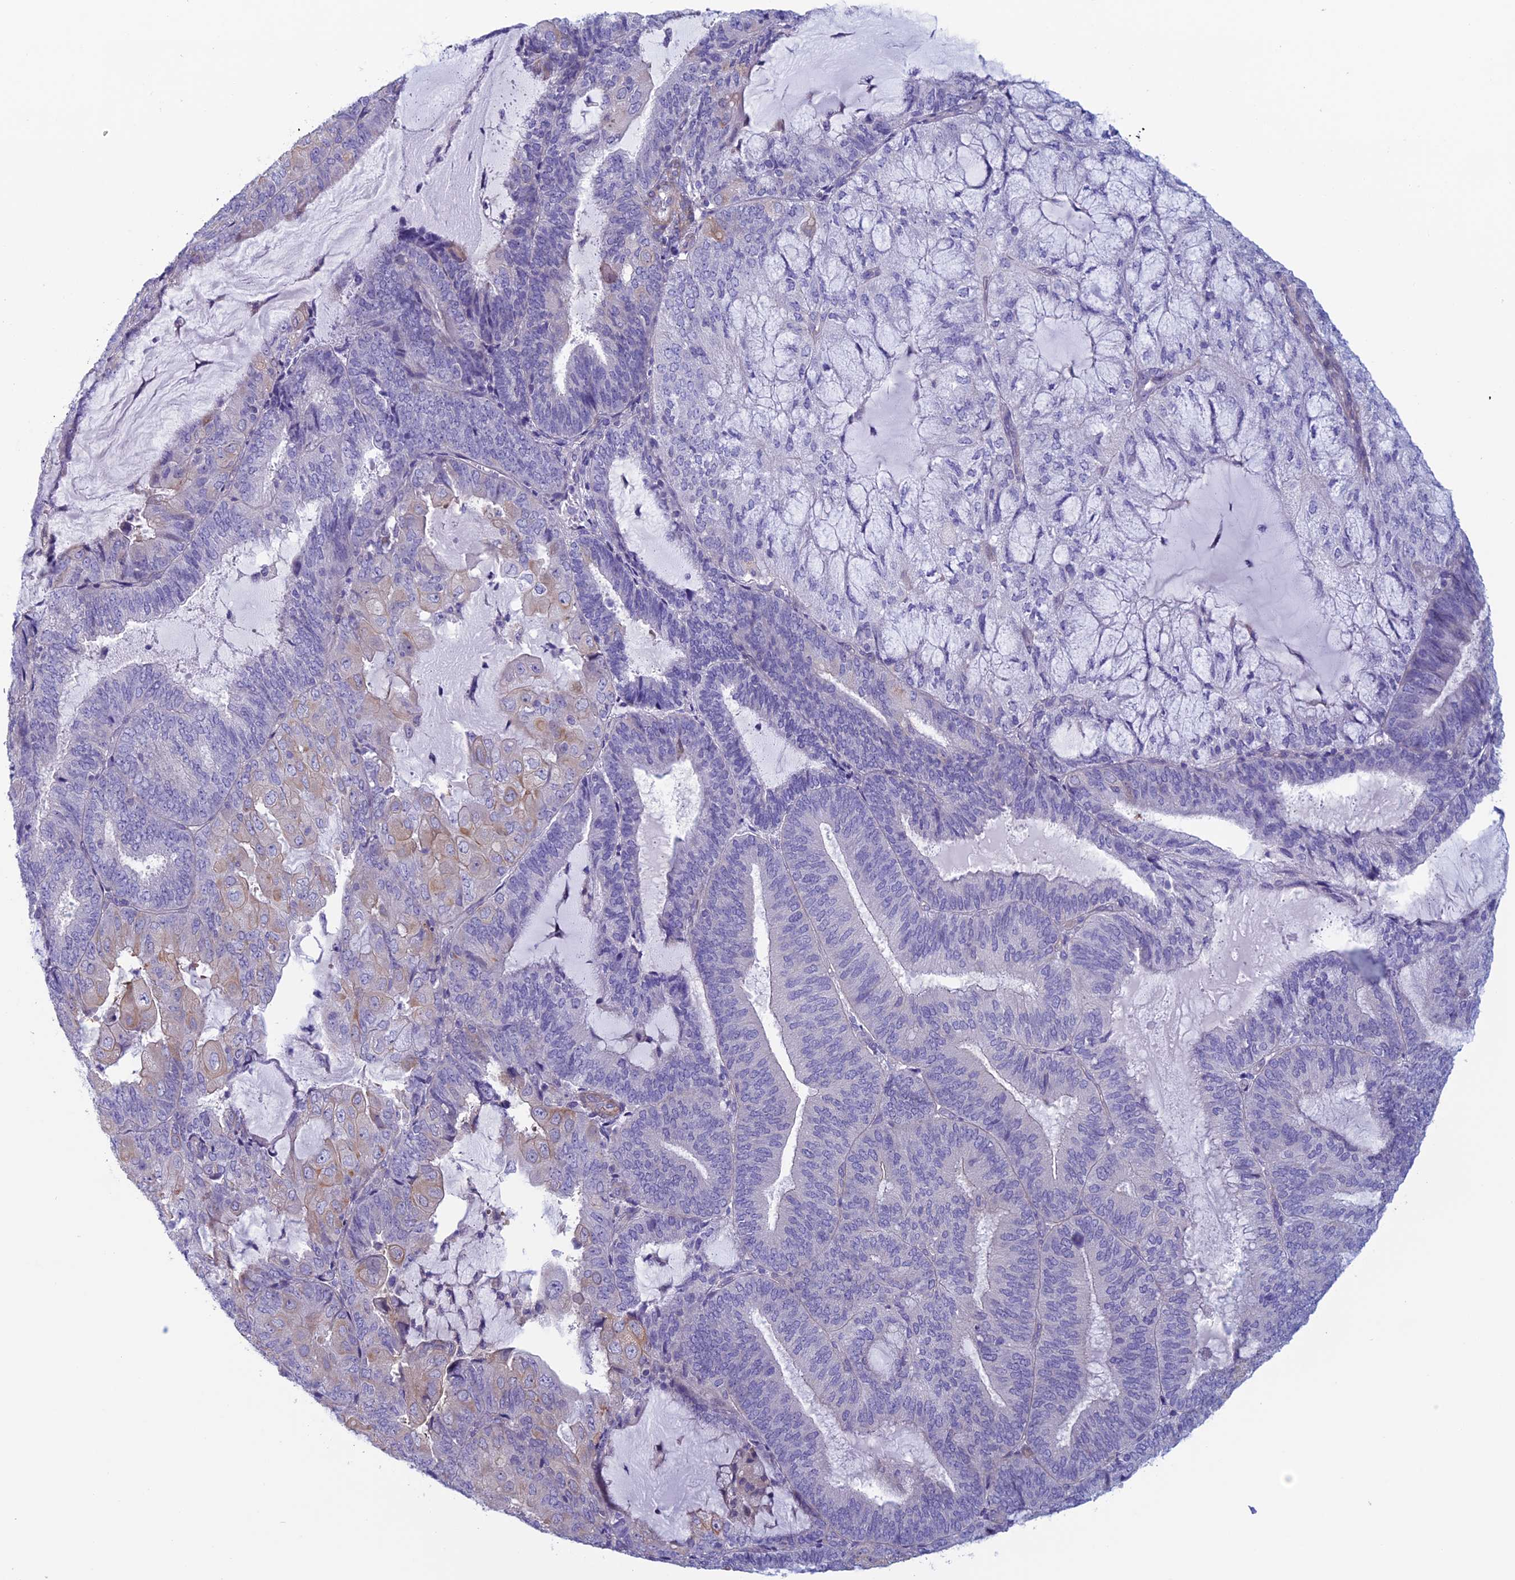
{"staining": {"intensity": "negative", "quantity": "none", "location": "none"}, "tissue": "endometrial cancer", "cell_type": "Tumor cells", "image_type": "cancer", "snomed": [{"axis": "morphology", "description": "Adenocarcinoma, NOS"}, {"axis": "topography", "description": "Endometrium"}], "caption": "DAB (3,3'-diaminobenzidine) immunohistochemical staining of human adenocarcinoma (endometrial) displays no significant expression in tumor cells. (Immunohistochemistry (ihc), brightfield microscopy, high magnification).", "gene": "CNOT6L", "patient": {"sex": "female", "age": 81}}